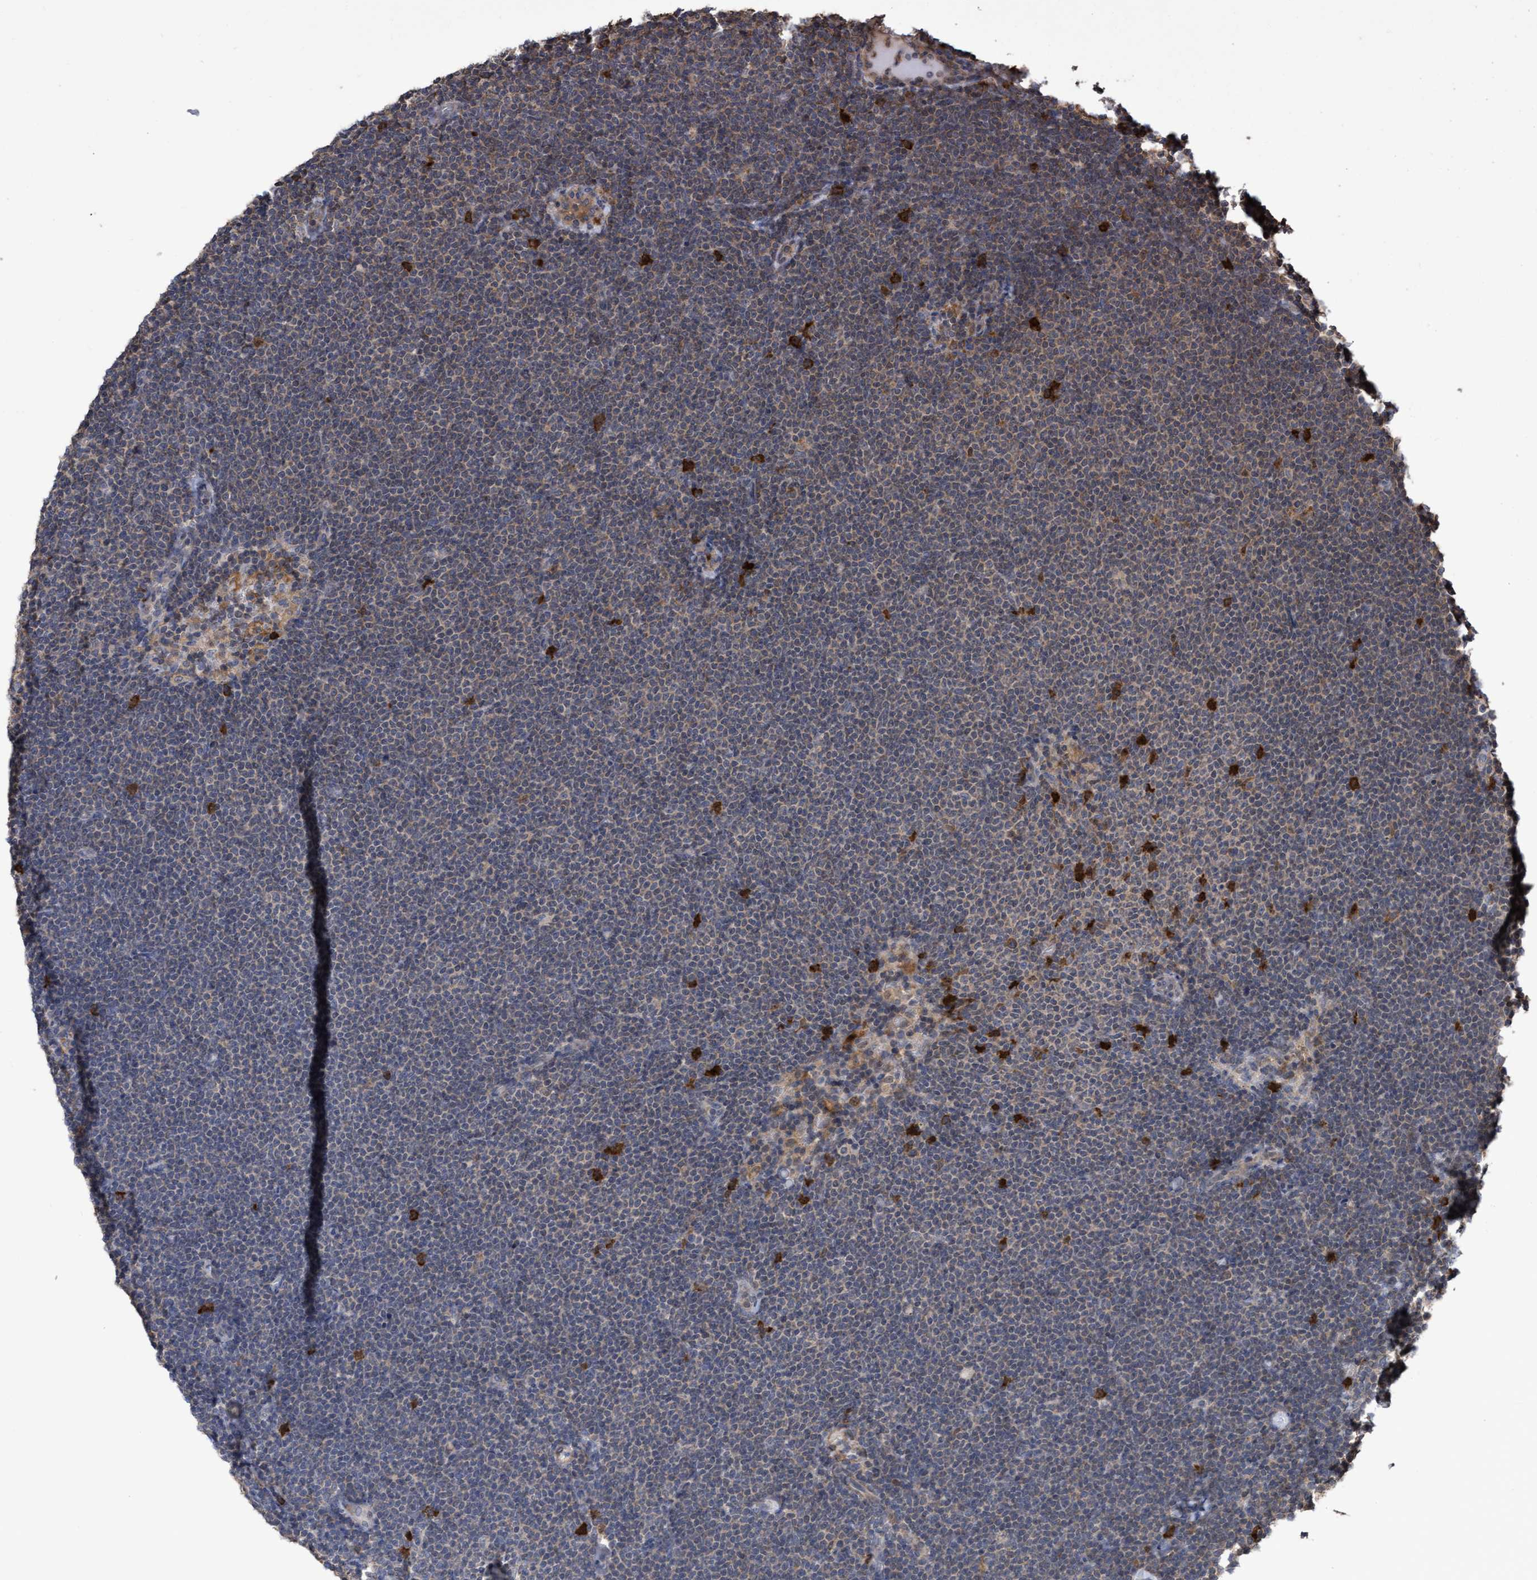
{"staining": {"intensity": "weak", "quantity": "25%-75%", "location": "cytoplasmic/membranous"}, "tissue": "lymphoma", "cell_type": "Tumor cells", "image_type": "cancer", "snomed": [{"axis": "morphology", "description": "Malignant lymphoma, non-Hodgkin's type, Low grade"}, {"axis": "topography", "description": "Lymph node"}], "caption": "DAB immunohistochemical staining of human lymphoma exhibits weak cytoplasmic/membranous protein staining in approximately 25%-75% of tumor cells.", "gene": "SLBP", "patient": {"sex": "female", "age": 53}}